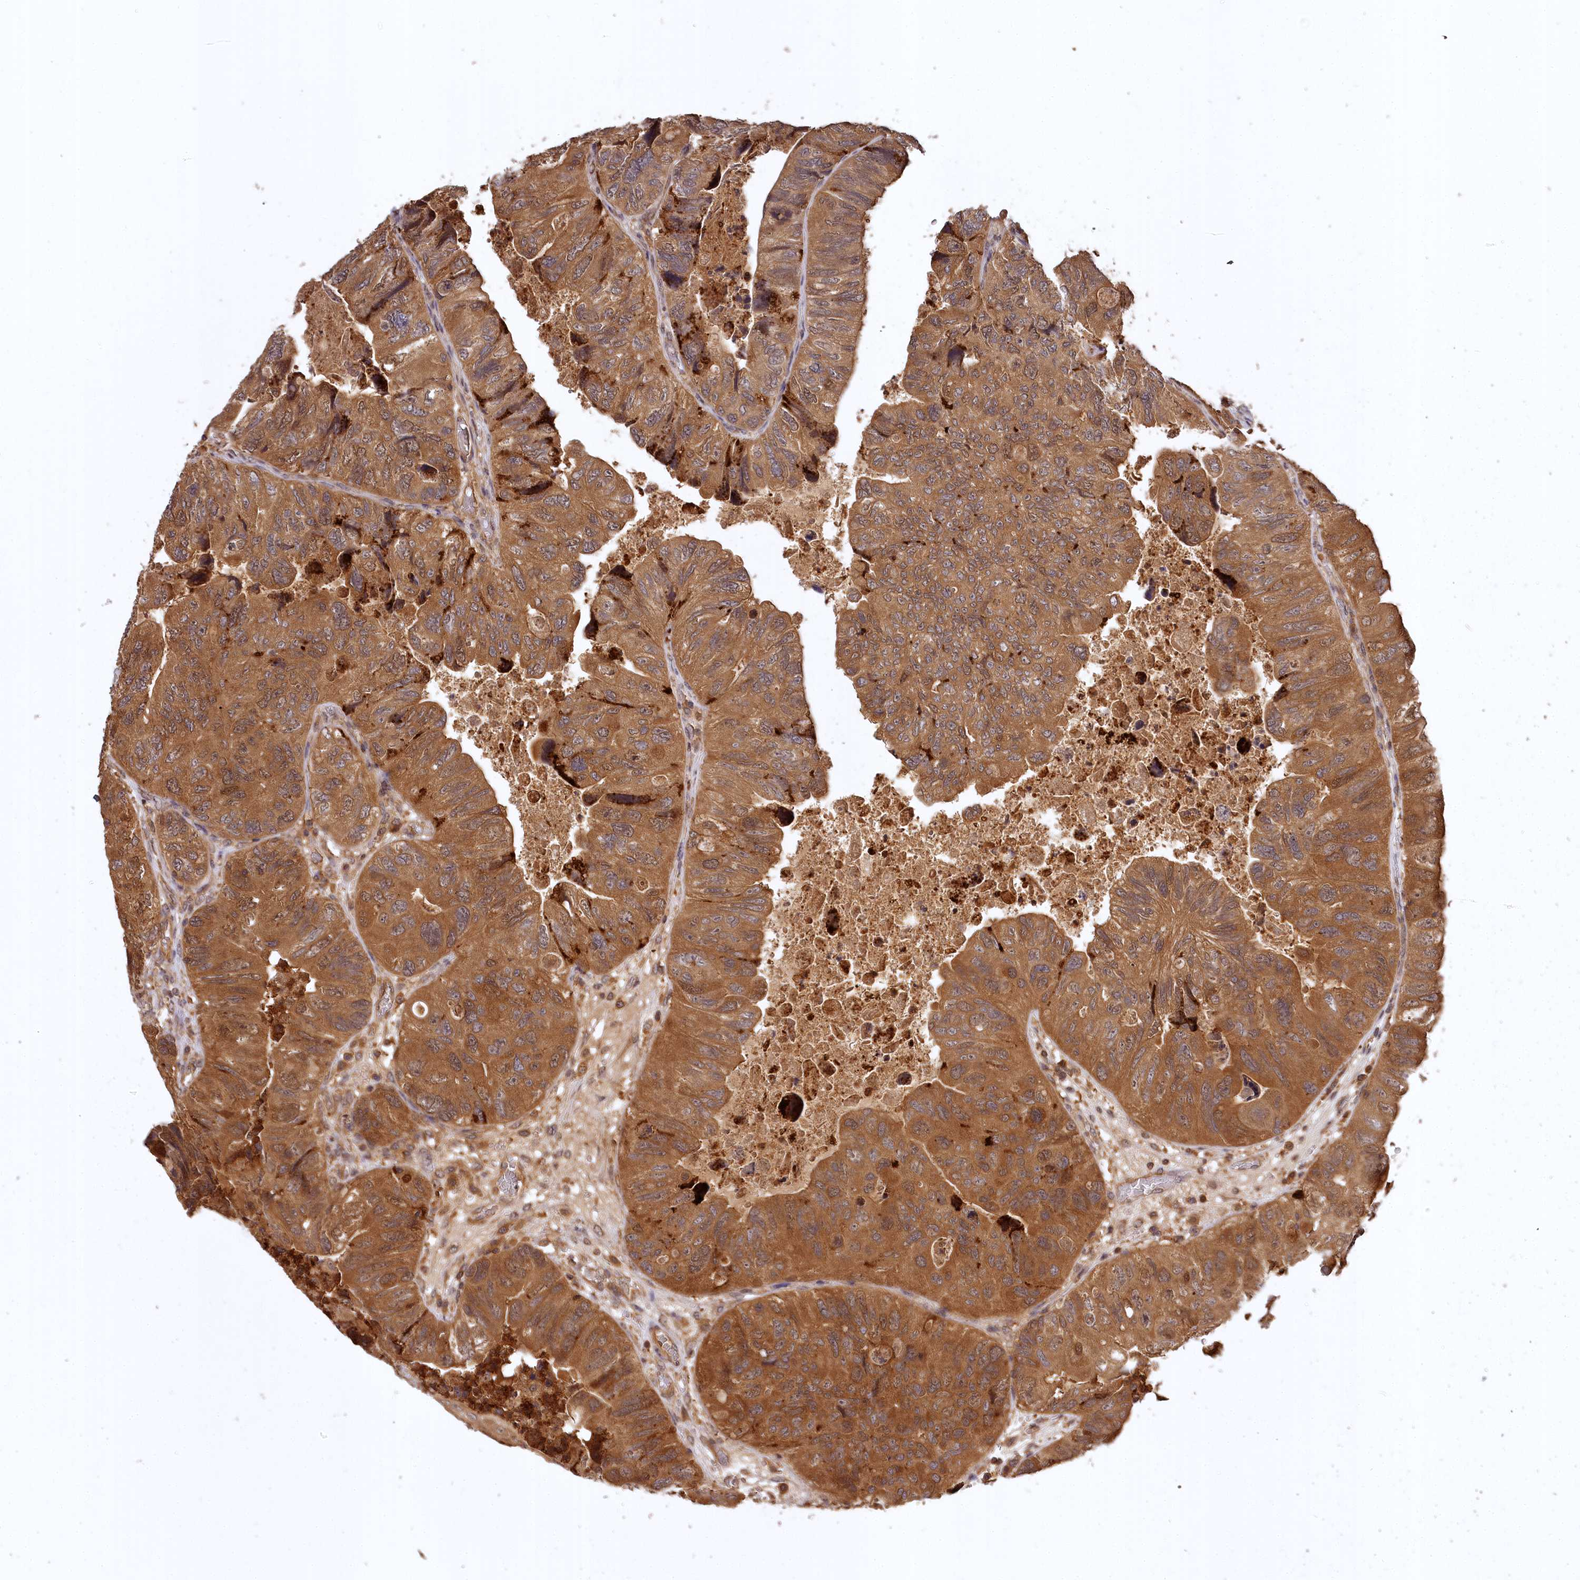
{"staining": {"intensity": "moderate", "quantity": ">75%", "location": "cytoplasmic/membranous"}, "tissue": "colorectal cancer", "cell_type": "Tumor cells", "image_type": "cancer", "snomed": [{"axis": "morphology", "description": "Adenocarcinoma, NOS"}, {"axis": "topography", "description": "Rectum"}], "caption": "Brown immunohistochemical staining in colorectal adenocarcinoma exhibits moderate cytoplasmic/membranous expression in about >75% of tumor cells. Nuclei are stained in blue.", "gene": "TTC12", "patient": {"sex": "male", "age": 63}}